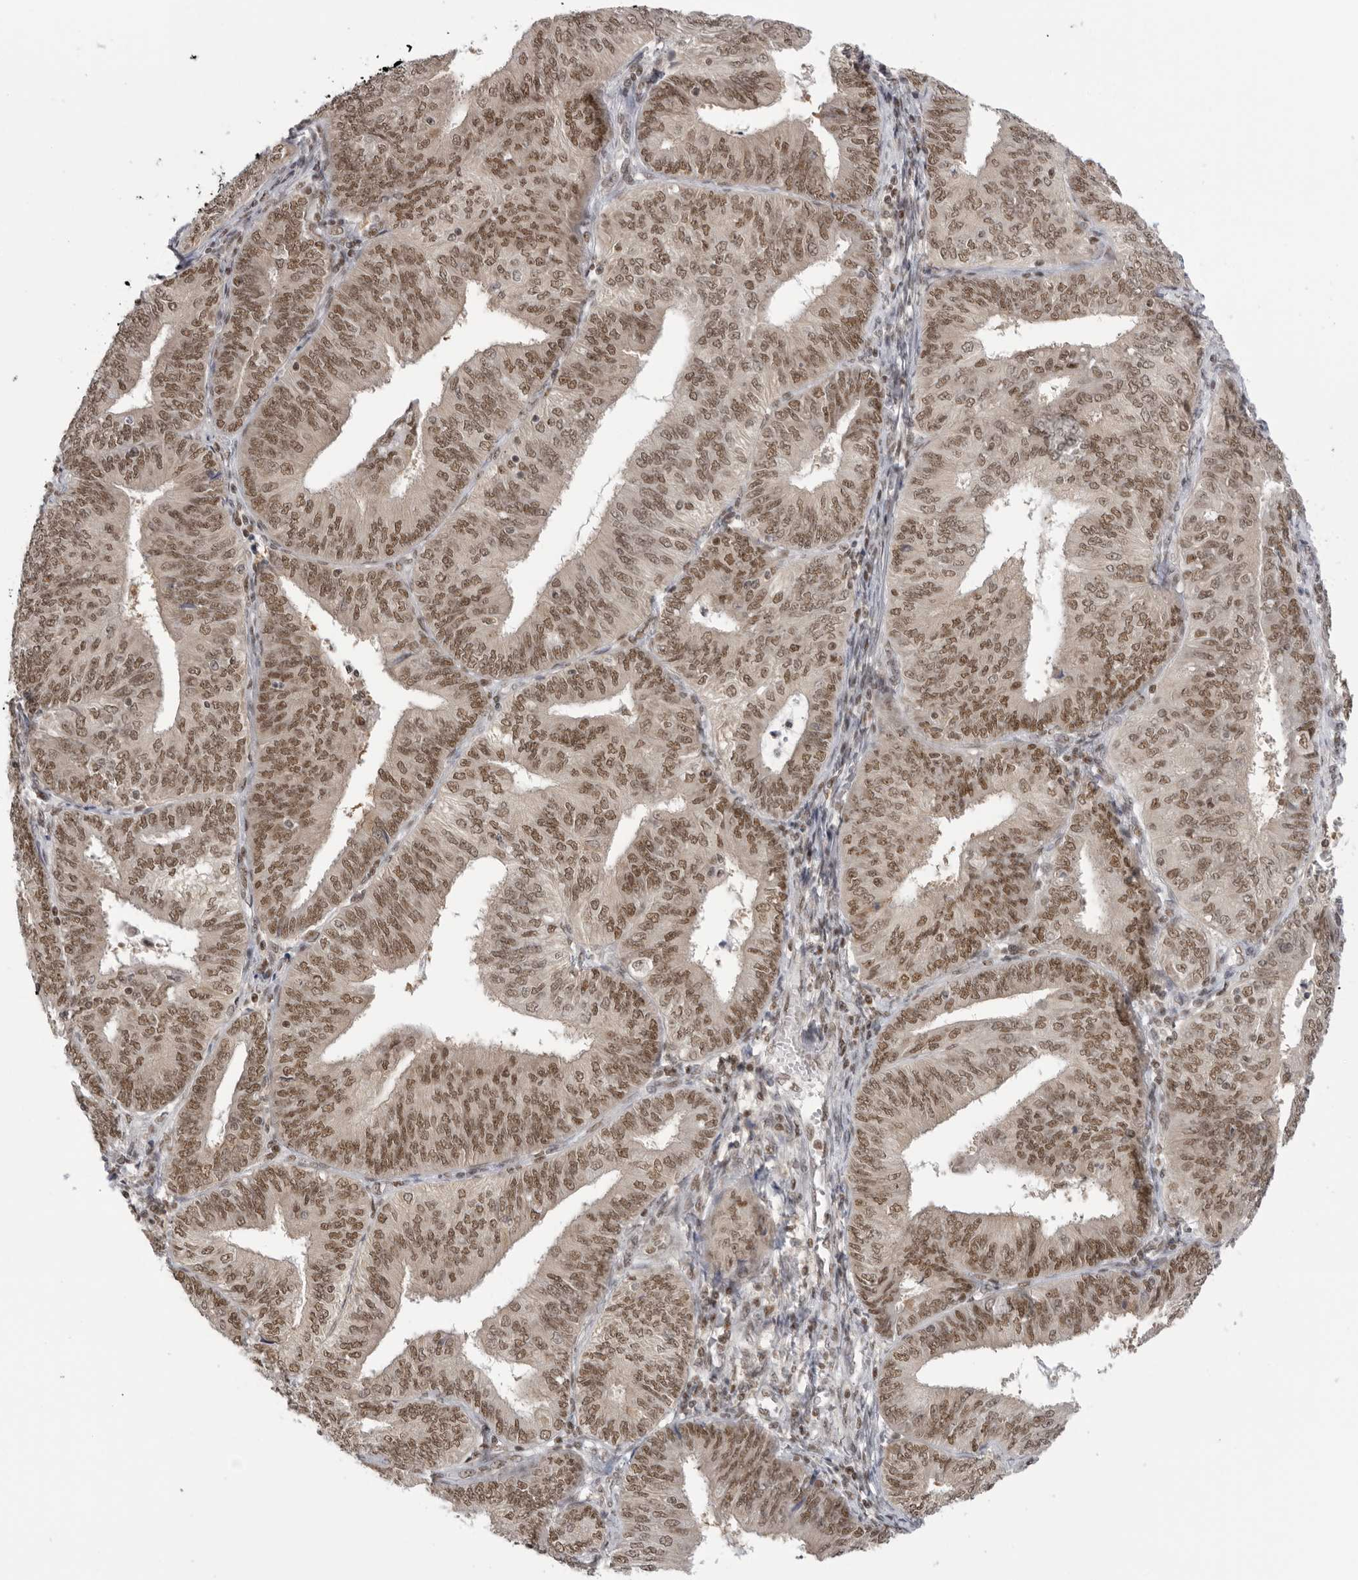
{"staining": {"intensity": "moderate", "quantity": ">75%", "location": "nuclear"}, "tissue": "endometrial cancer", "cell_type": "Tumor cells", "image_type": "cancer", "snomed": [{"axis": "morphology", "description": "Adenocarcinoma, NOS"}, {"axis": "topography", "description": "Endometrium"}], "caption": "Moderate nuclear expression for a protein is identified in about >75% of tumor cells of endometrial cancer using immunohistochemistry (IHC).", "gene": "RPA2", "patient": {"sex": "female", "age": 58}}